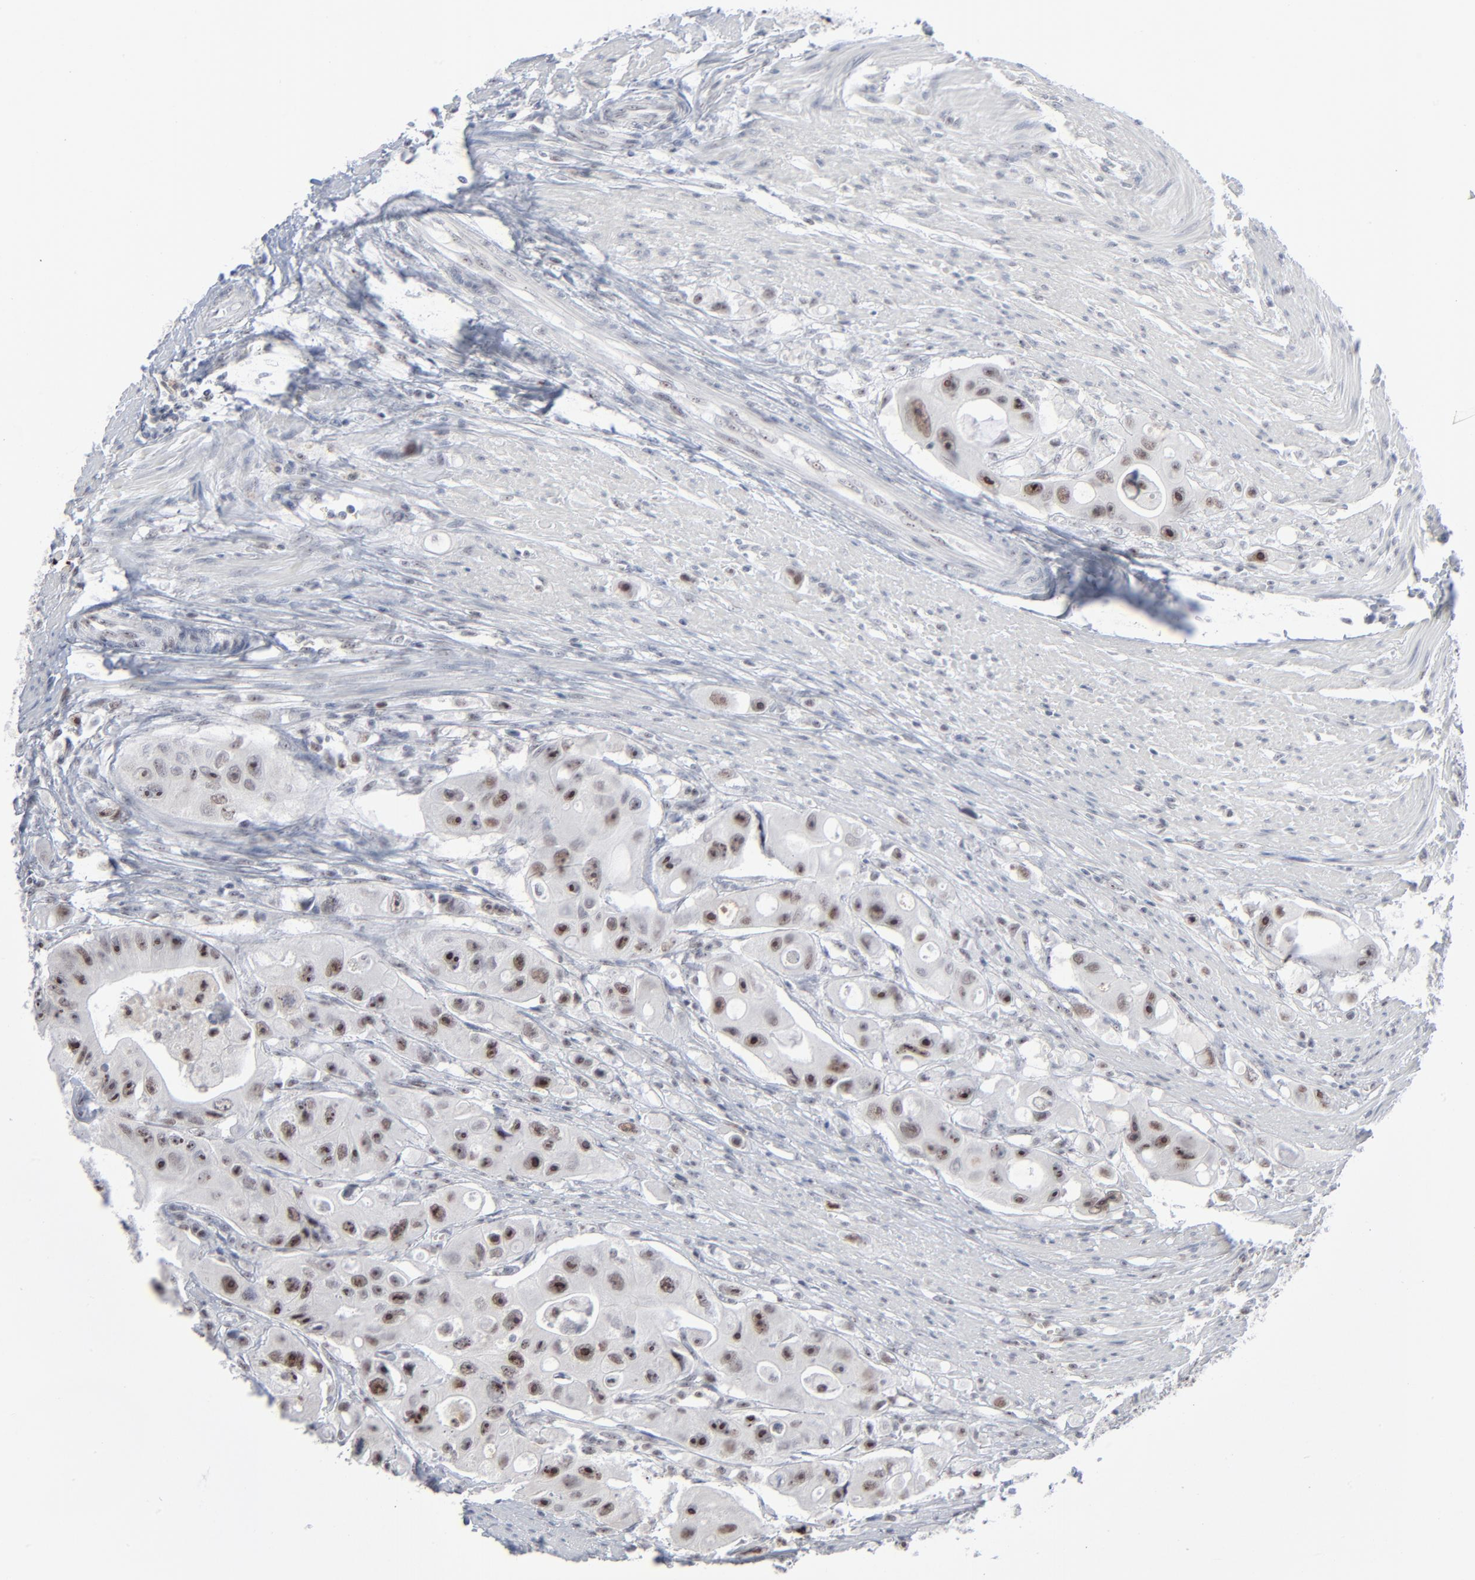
{"staining": {"intensity": "moderate", "quantity": ">75%", "location": "nuclear"}, "tissue": "colorectal cancer", "cell_type": "Tumor cells", "image_type": "cancer", "snomed": [{"axis": "morphology", "description": "Adenocarcinoma, NOS"}, {"axis": "topography", "description": "Colon"}], "caption": "Protein staining of colorectal adenocarcinoma tissue shows moderate nuclear positivity in approximately >75% of tumor cells.", "gene": "MPHOSPH6", "patient": {"sex": "female", "age": 46}}